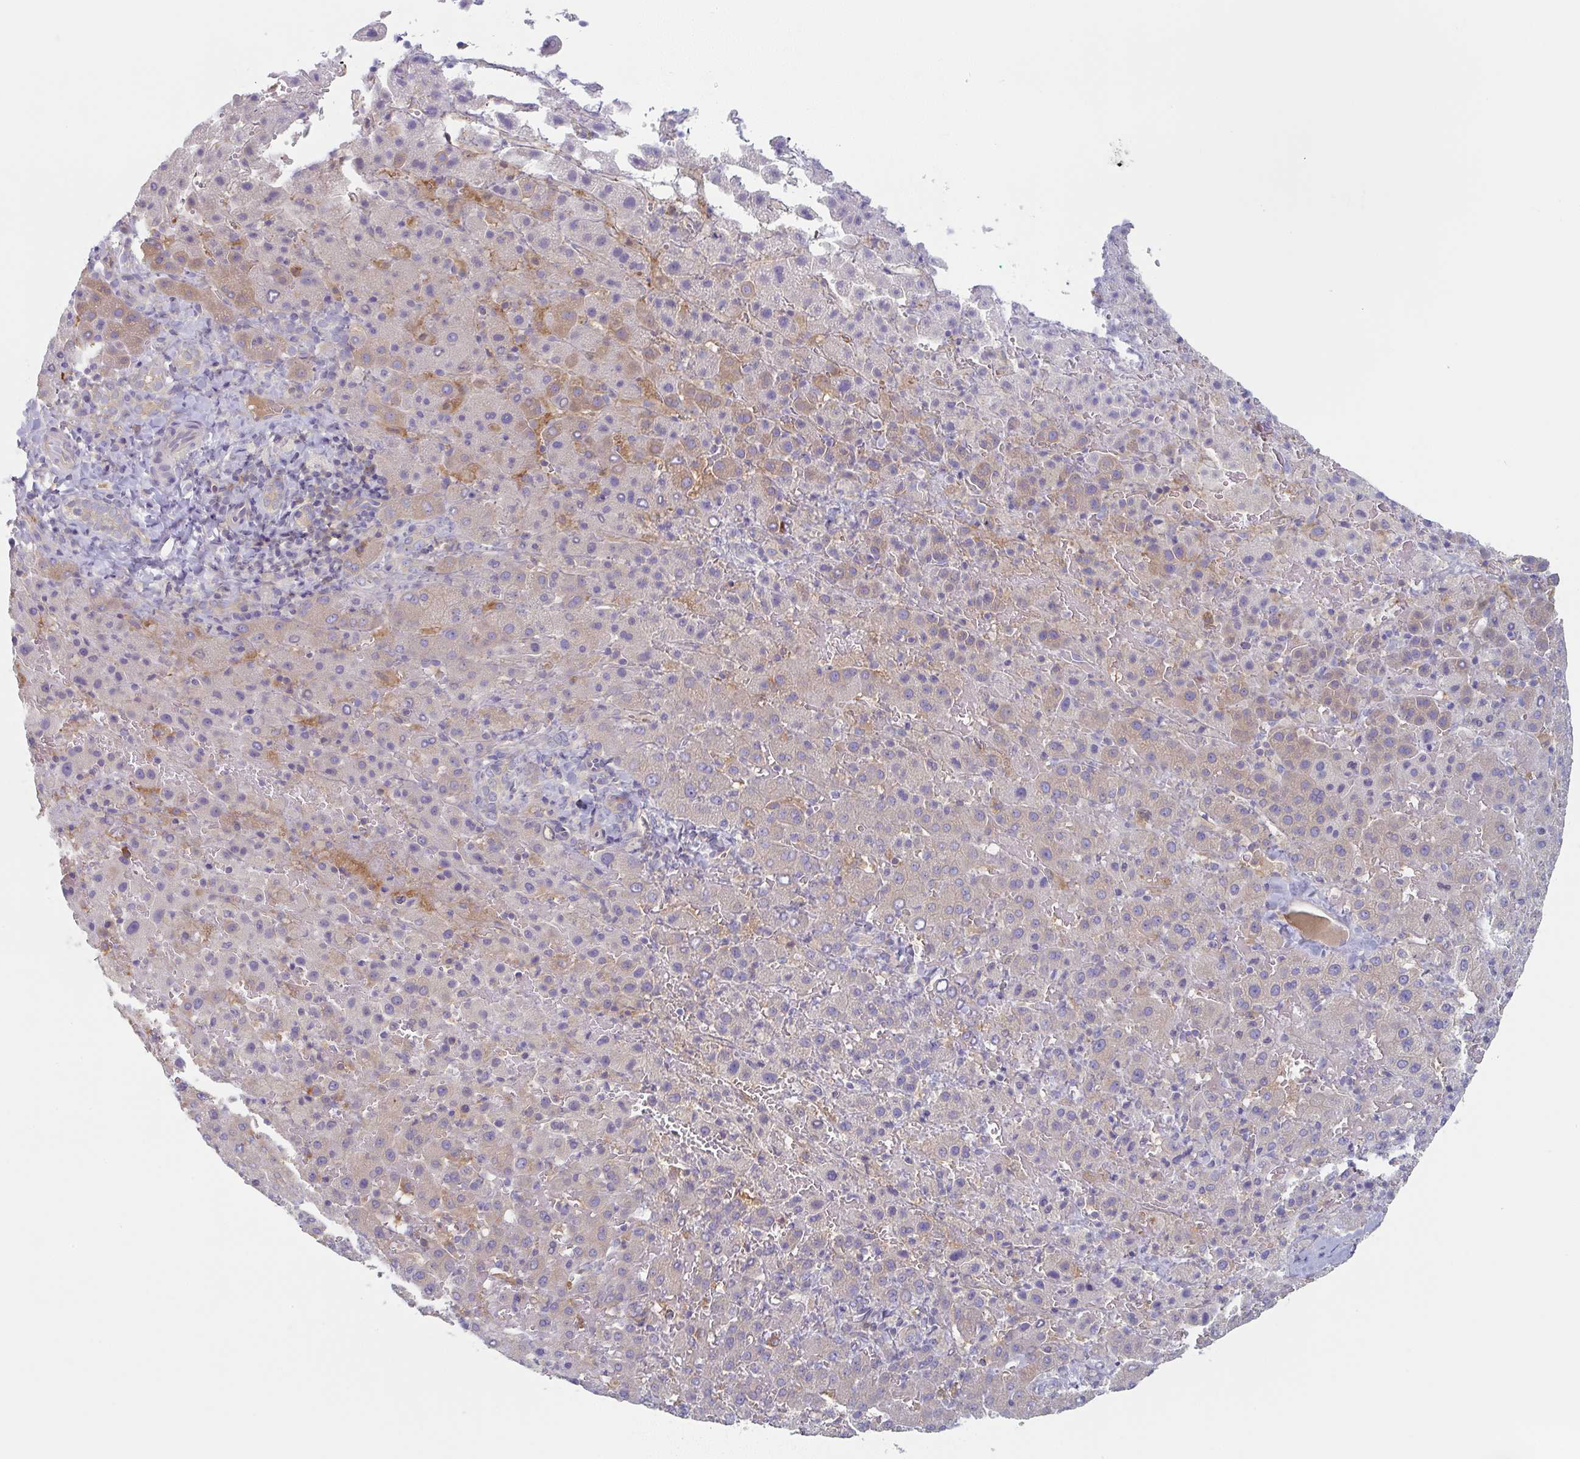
{"staining": {"intensity": "weak", "quantity": "<25%", "location": "cytoplasmic/membranous"}, "tissue": "liver cancer", "cell_type": "Tumor cells", "image_type": "cancer", "snomed": [{"axis": "morphology", "description": "Carcinoma, Hepatocellular, NOS"}, {"axis": "topography", "description": "Liver"}], "caption": "DAB immunohistochemical staining of human liver cancer displays no significant staining in tumor cells. Brightfield microscopy of immunohistochemistry stained with DAB (3,3'-diaminobenzidine) (brown) and hematoxylin (blue), captured at high magnification.", "gene": "AMPD2", "patient": {"sex": "female", "age": 58}}